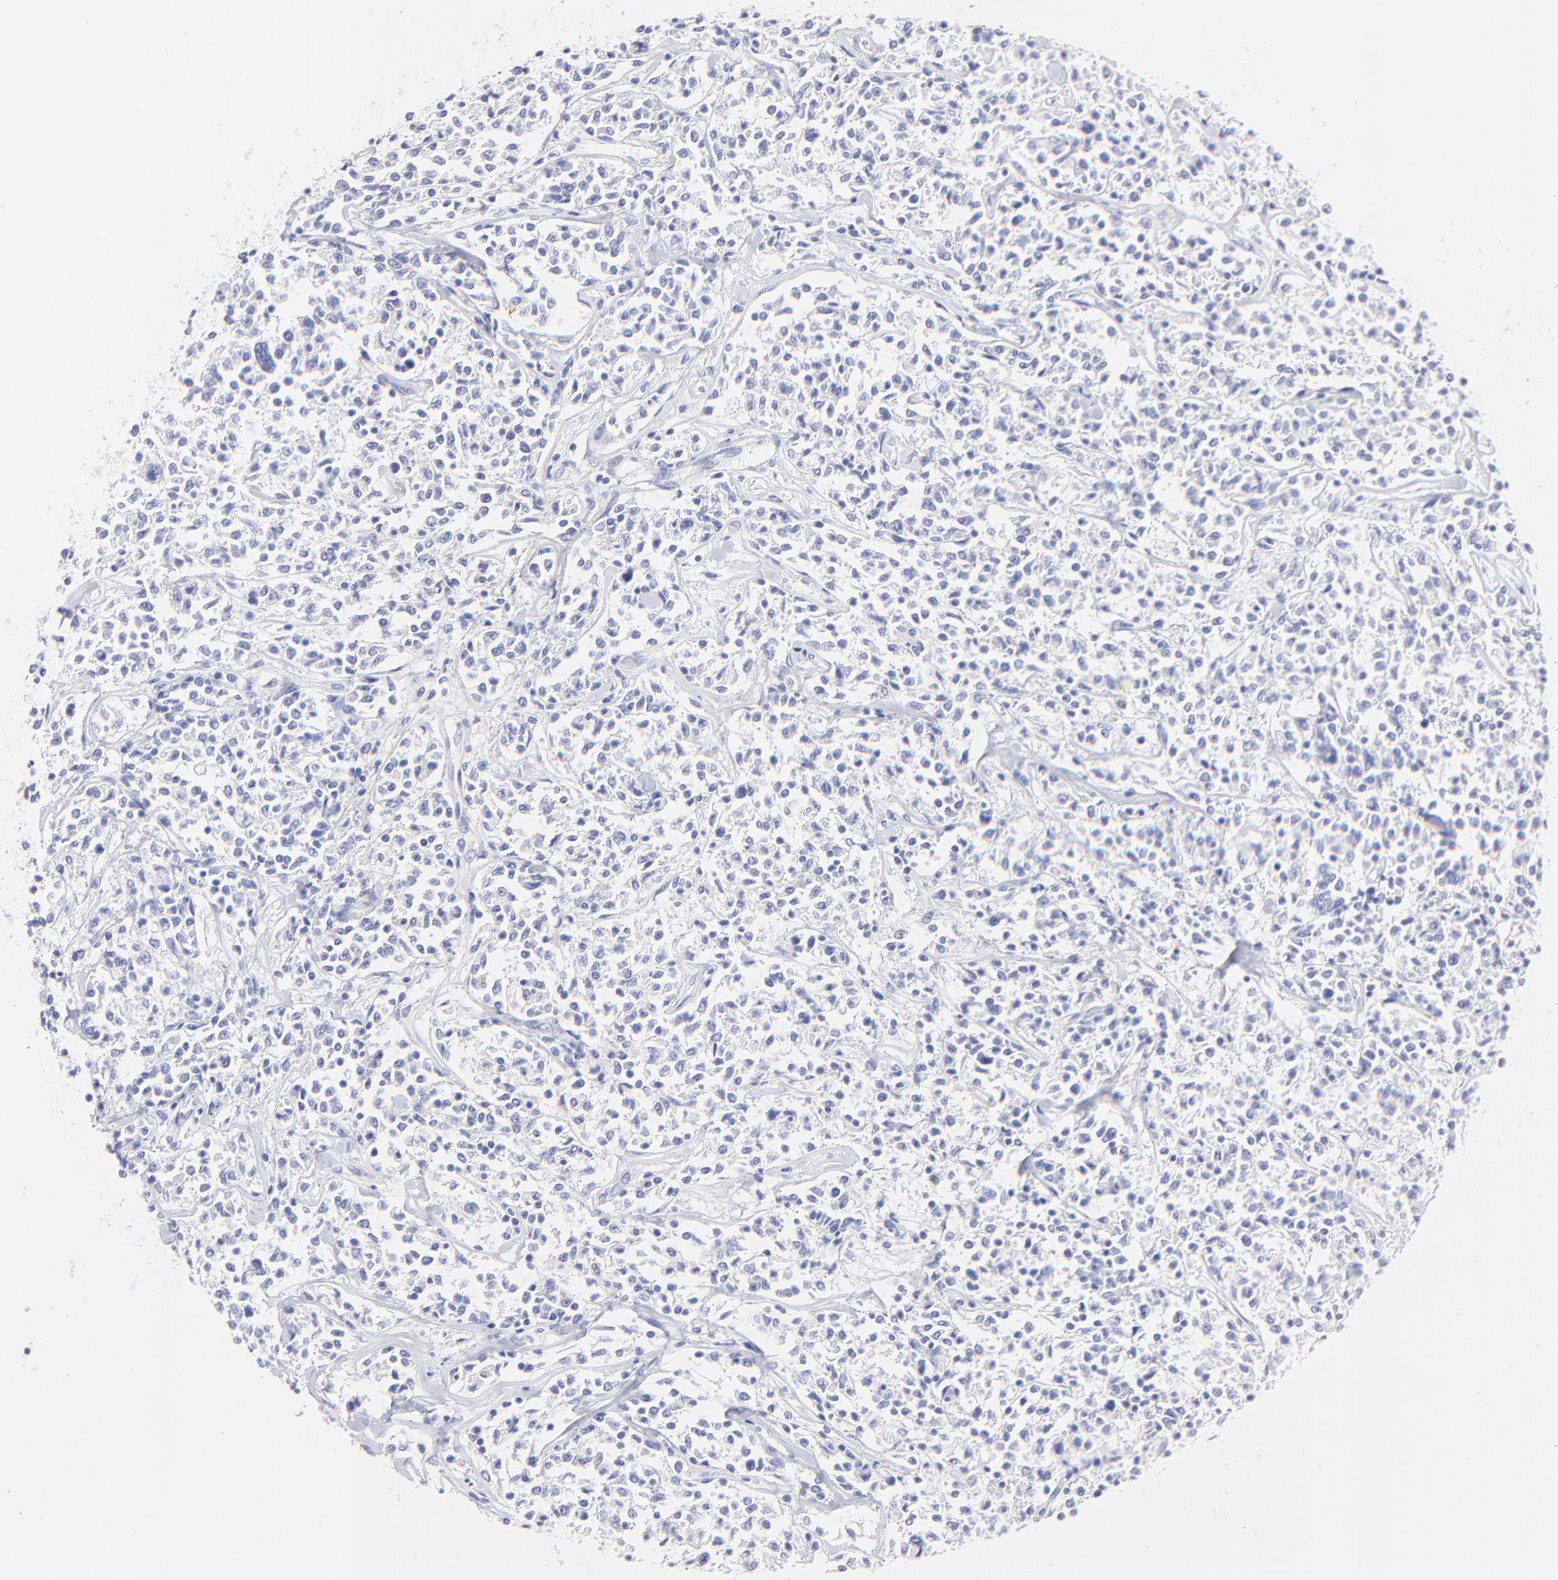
{"staining": {"intensity": "negative", "quantity": "none", "location": "none"}, "tissue": "lymphoma", "cell_type": "Tumor cells", "image_type": "cancer", "snomed": [{"axis": "morphology", "description": "Malignant lymphoma, non-Hodgkin's type, Low grade"}, {"axis": "topography", "description": "Small intestine"}], "caption": "Protein analysis of malignant lymphoma, non-Hodgkin's type (low-grade) demonstrates no significant staining in tumor cells. Nuclei are stained in blue.", "gene": "EBP", "patient": {"sex": "female", "age": 59}}